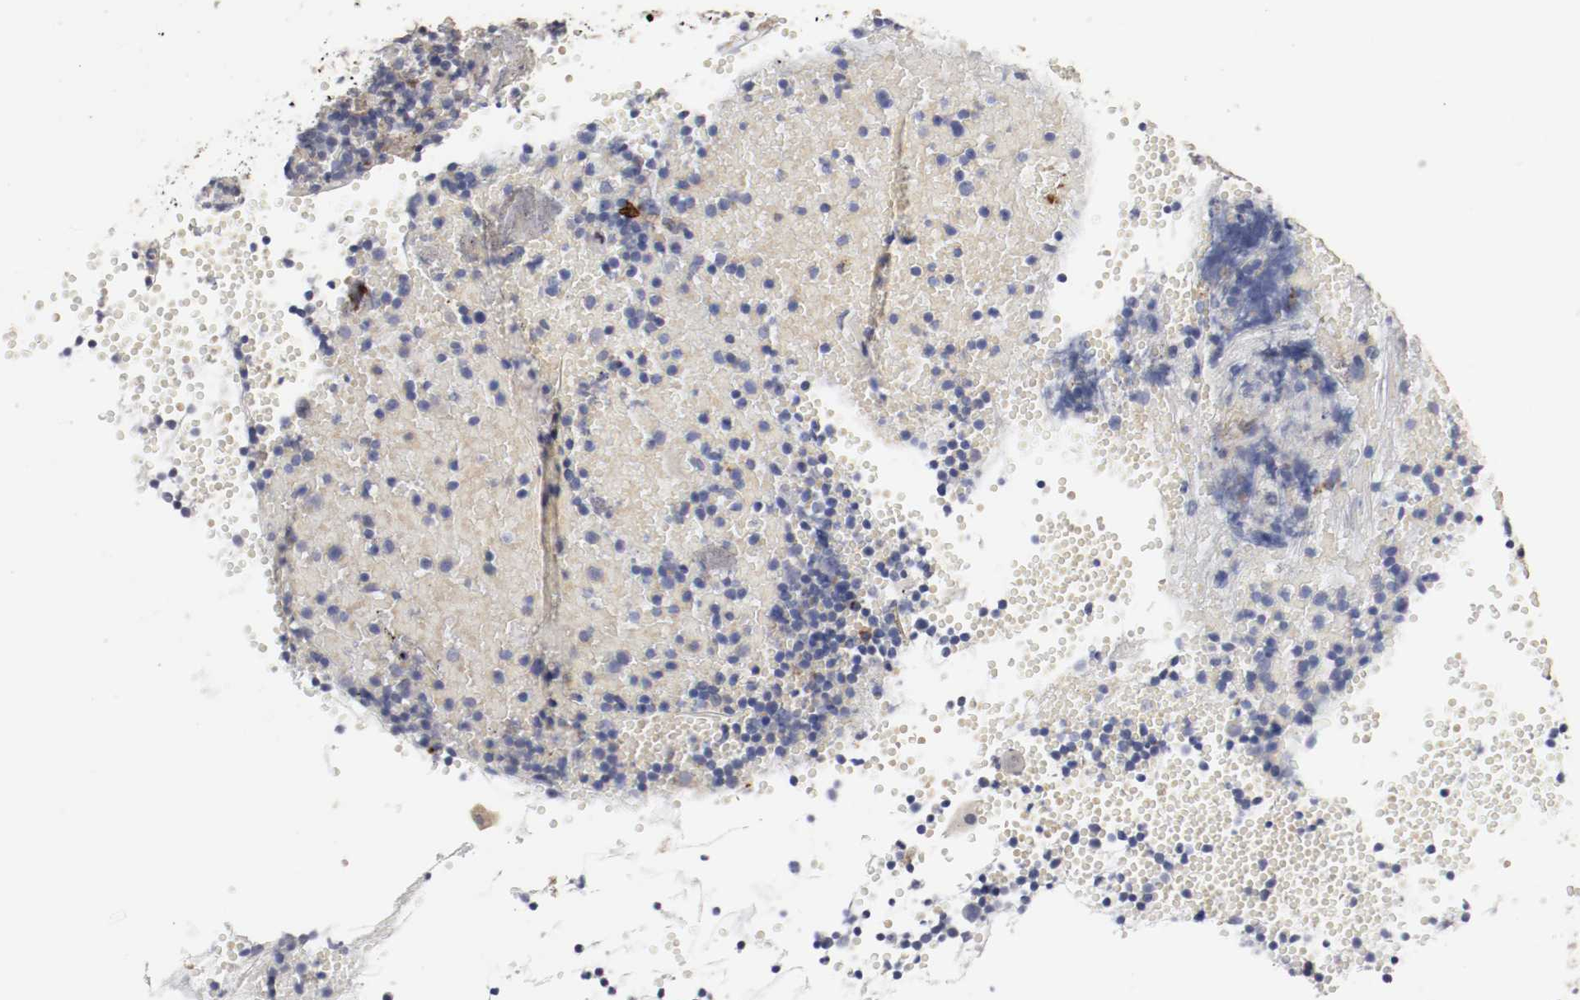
{"staining": {"intensity": "negative", "quantity": "none", "location": "none"}, "tissue": "tonsil", "cell_type": "Germinal center cells", "image_type": "normal", "snomed": [{"axis": "morphology", "description": "Normal tissue, NOS"}, {"axis": "topography", "description": "Tonsil"}], "caption": "The micrograph exhibits no significant staining in germinal center cells of tonsil.", "gene": "KIT", "patient": {"sex": "female", "age": 40}}